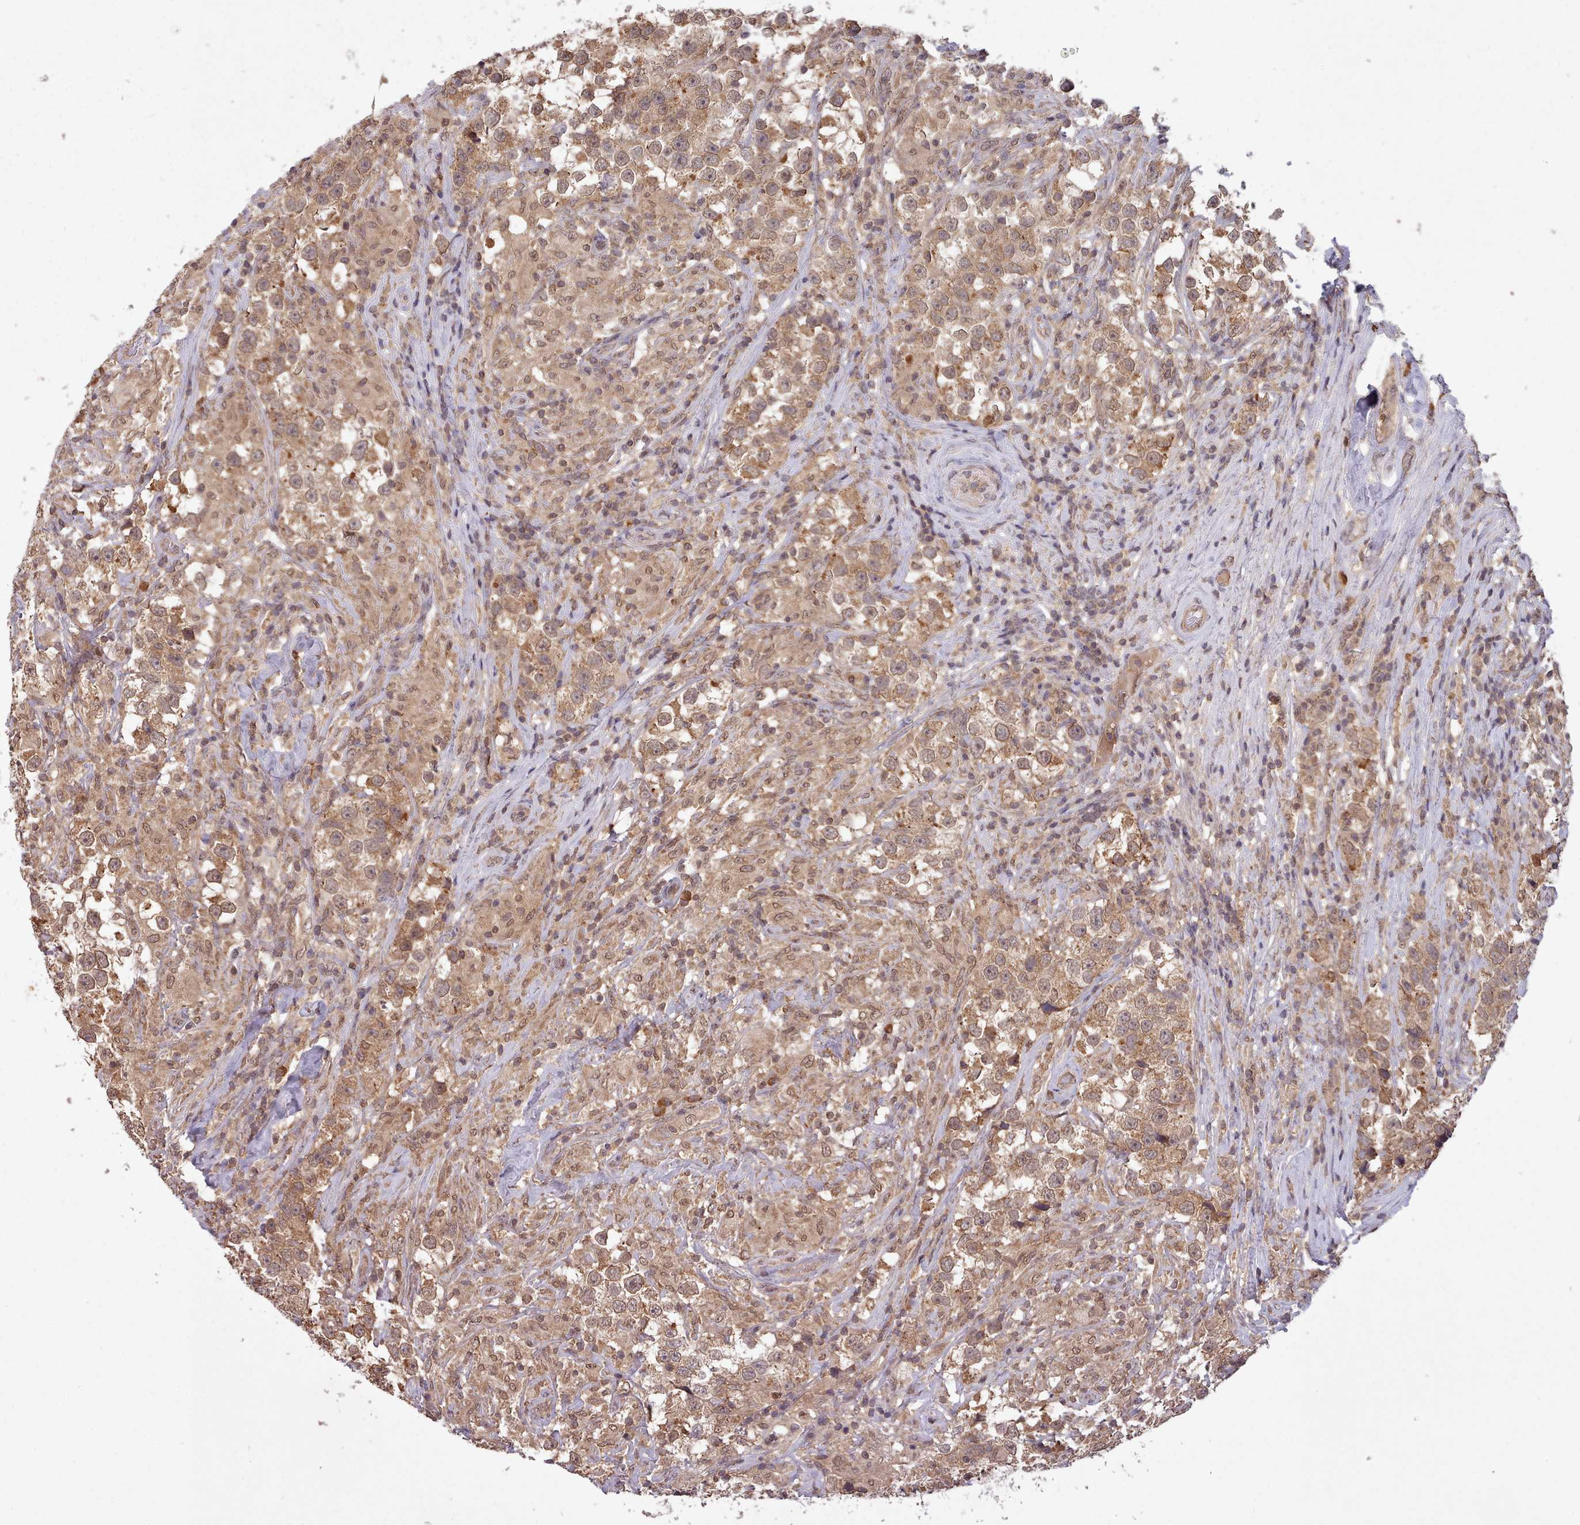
{"staining": {"intensity": "moderate", "quantity": ">75%", "location": "cytoplasmic/membranous"}, "tissue": "testis cancer", "cell_type": "Tumor cells", "image_type": "cancer", "snomed": [{"axis": "morphology", "description": "Seminoma, NOS"}, {"axis": "topography", "description": "Testis"}], "caption": "Seminoma (testis) stained for a protein displays moderate cytoplasmic/membranous positivity in tumor cells. The staining was performed using DAB (3,3'-diaminobenzidine) to visualize the protein expression in brown, while the nuclei were stained in blue with hematoxylin (Magnification: 20x).", "gene": "PIP4P1", "patient": {"sex": "male", "age": 46}}